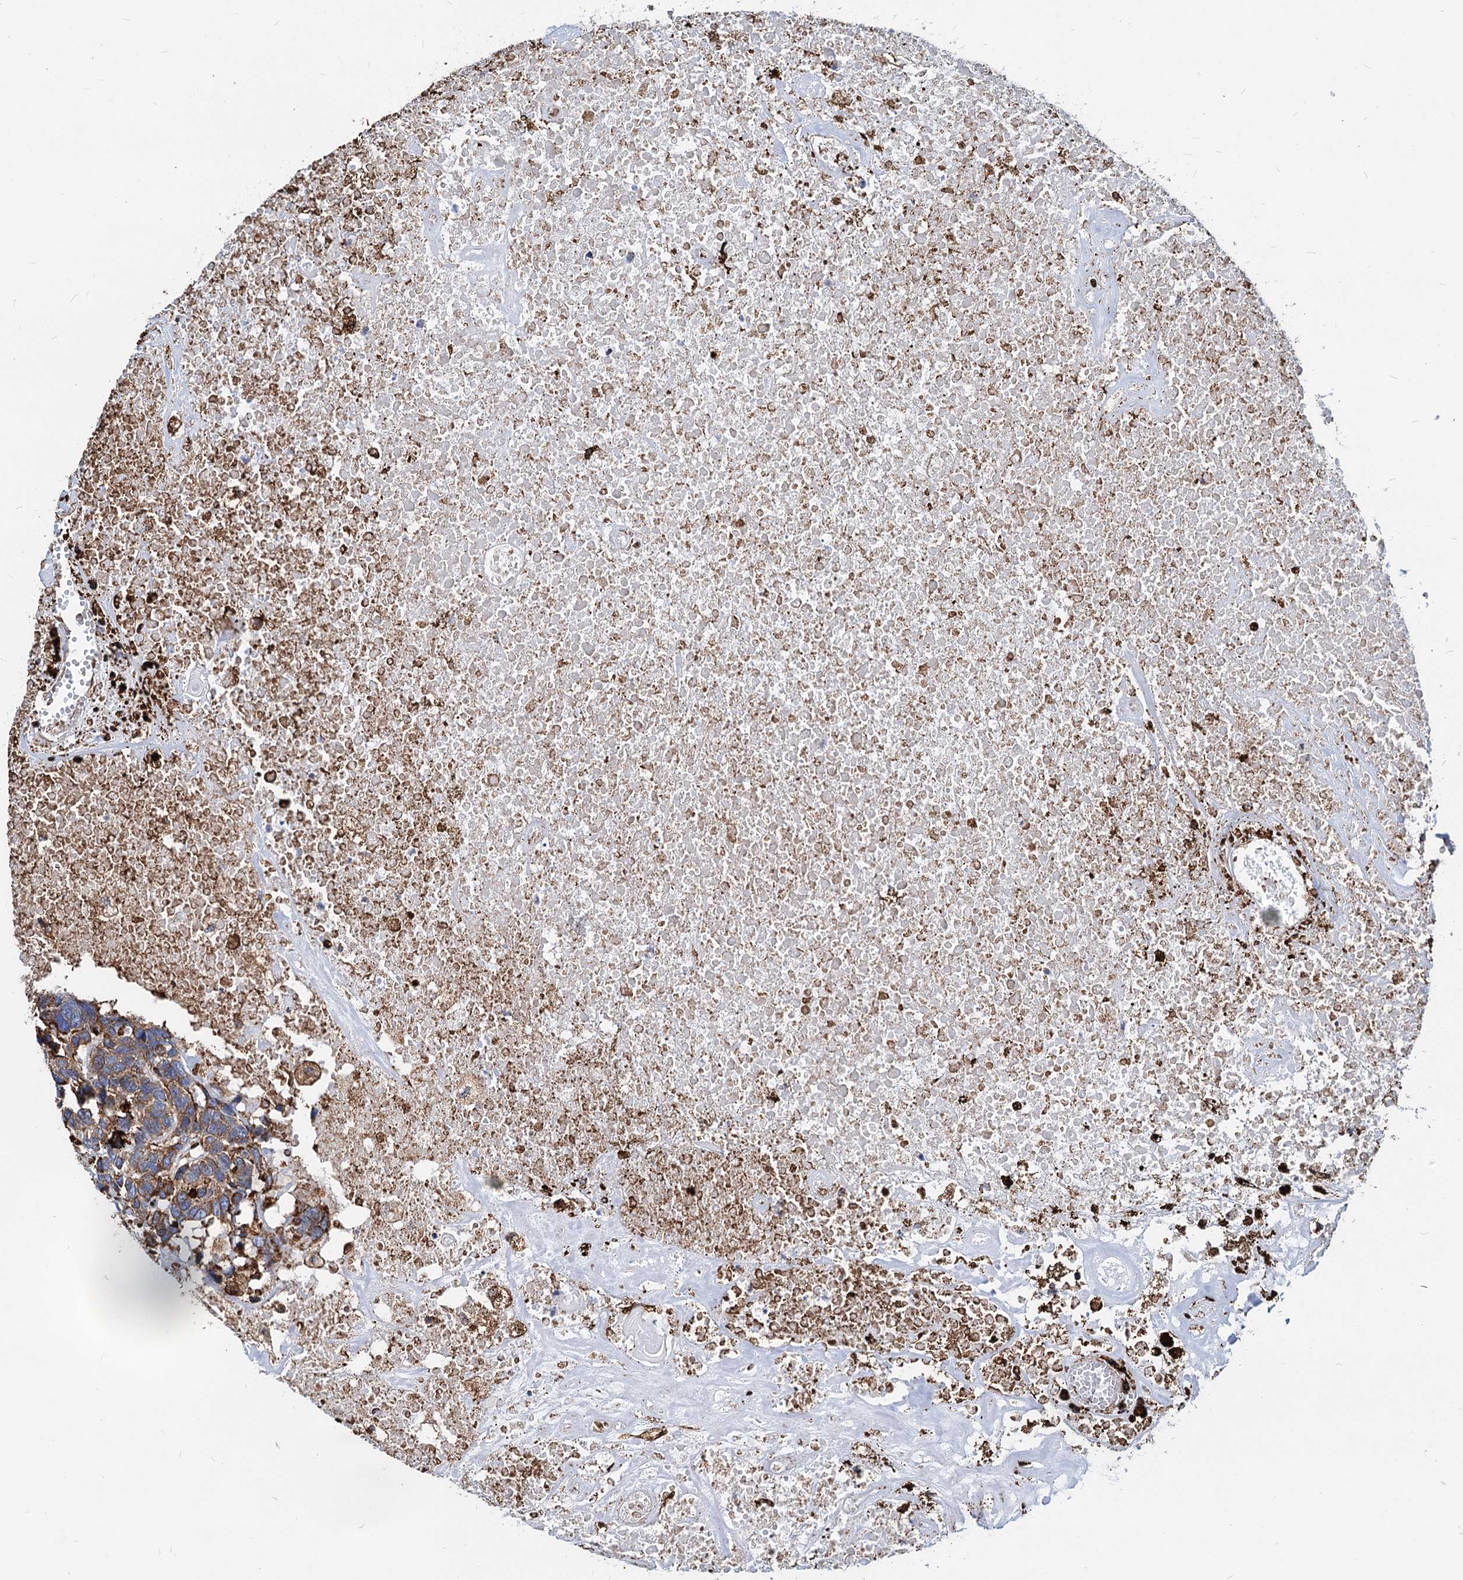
{"staining": {"intensity": "moderate", "quantity": ">75%", "location": "cytoplasmic/membranous"}, "tissue": "head and neck cancer", "cell_type": "Tumor cells", "image_type": "cancer", "snomed": [{"axis": "morphology", "description": "Squamous cell carcinoma, NOS"}, {"axis": "topography", "description": "Head-Neck"}], "caption": "Protein staining displays moderate cytoplasmic/membranous staining in approximately >75% of tumor cells in head and neck cancer.", "gene": "HSPA5", "patient": {"sex": "male", "age": 66}}